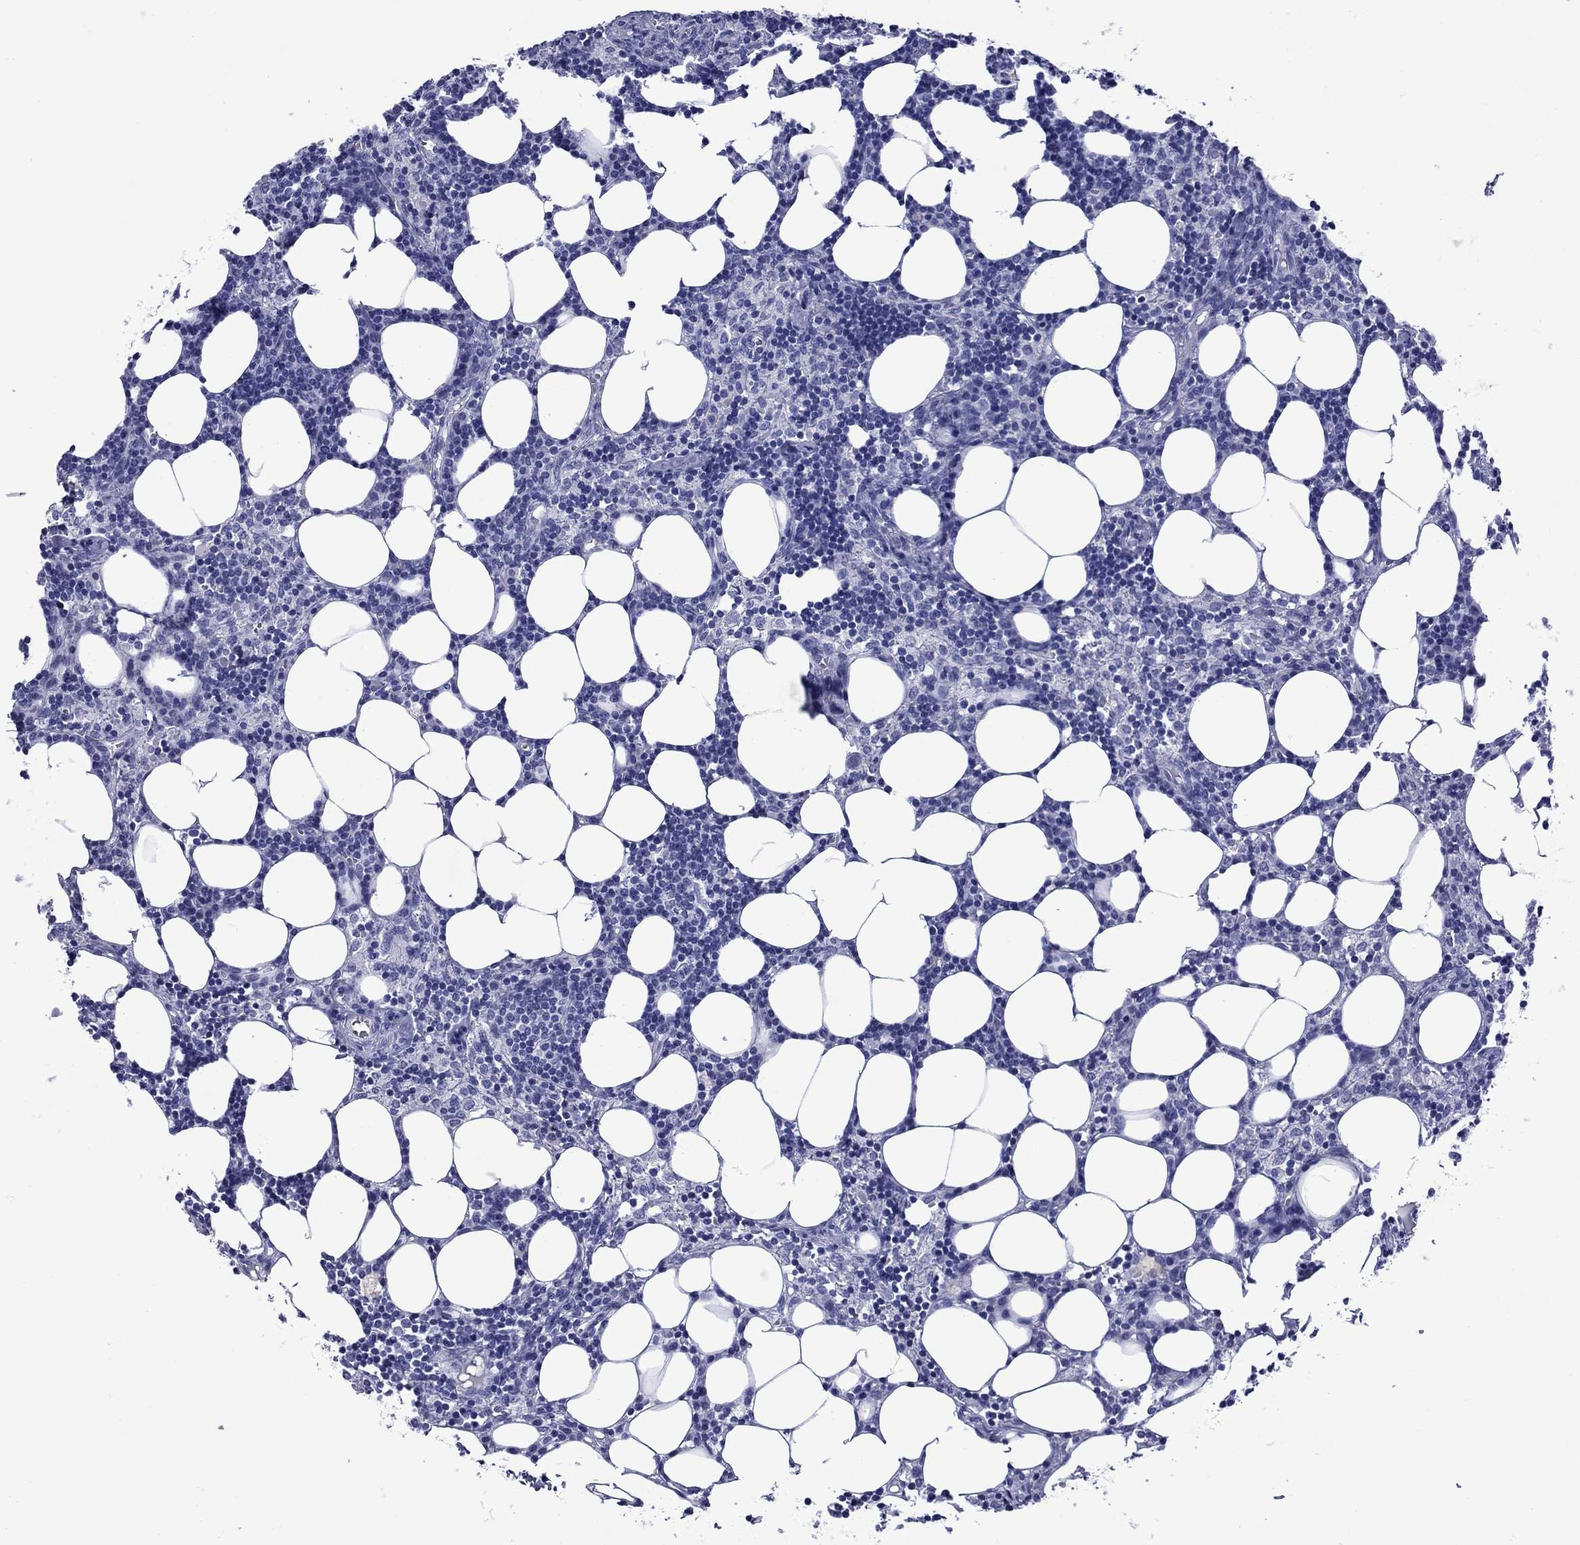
{"staining": {"intensity": "negative", "quantity": "none", "location": "none"}, "tissue": "lymph node", "cell_type": "Germinal center cells", "image_type": "normal", "snomed": [{"axis": "morphology", "description": "Normal tissue, NOS"}, {"axis": "topography", "description": "Lymph node"}], "caption": "Immunohistochemistry (IHC) micrograph of unremarkable lymph node: human lymph node stained with DAB (3,3'-diaminobenzidine) demonstrates no significant protein positivity in germinal center cells.", "gene": "ROM1", "patient": {"sex": "female", "age": 52}}